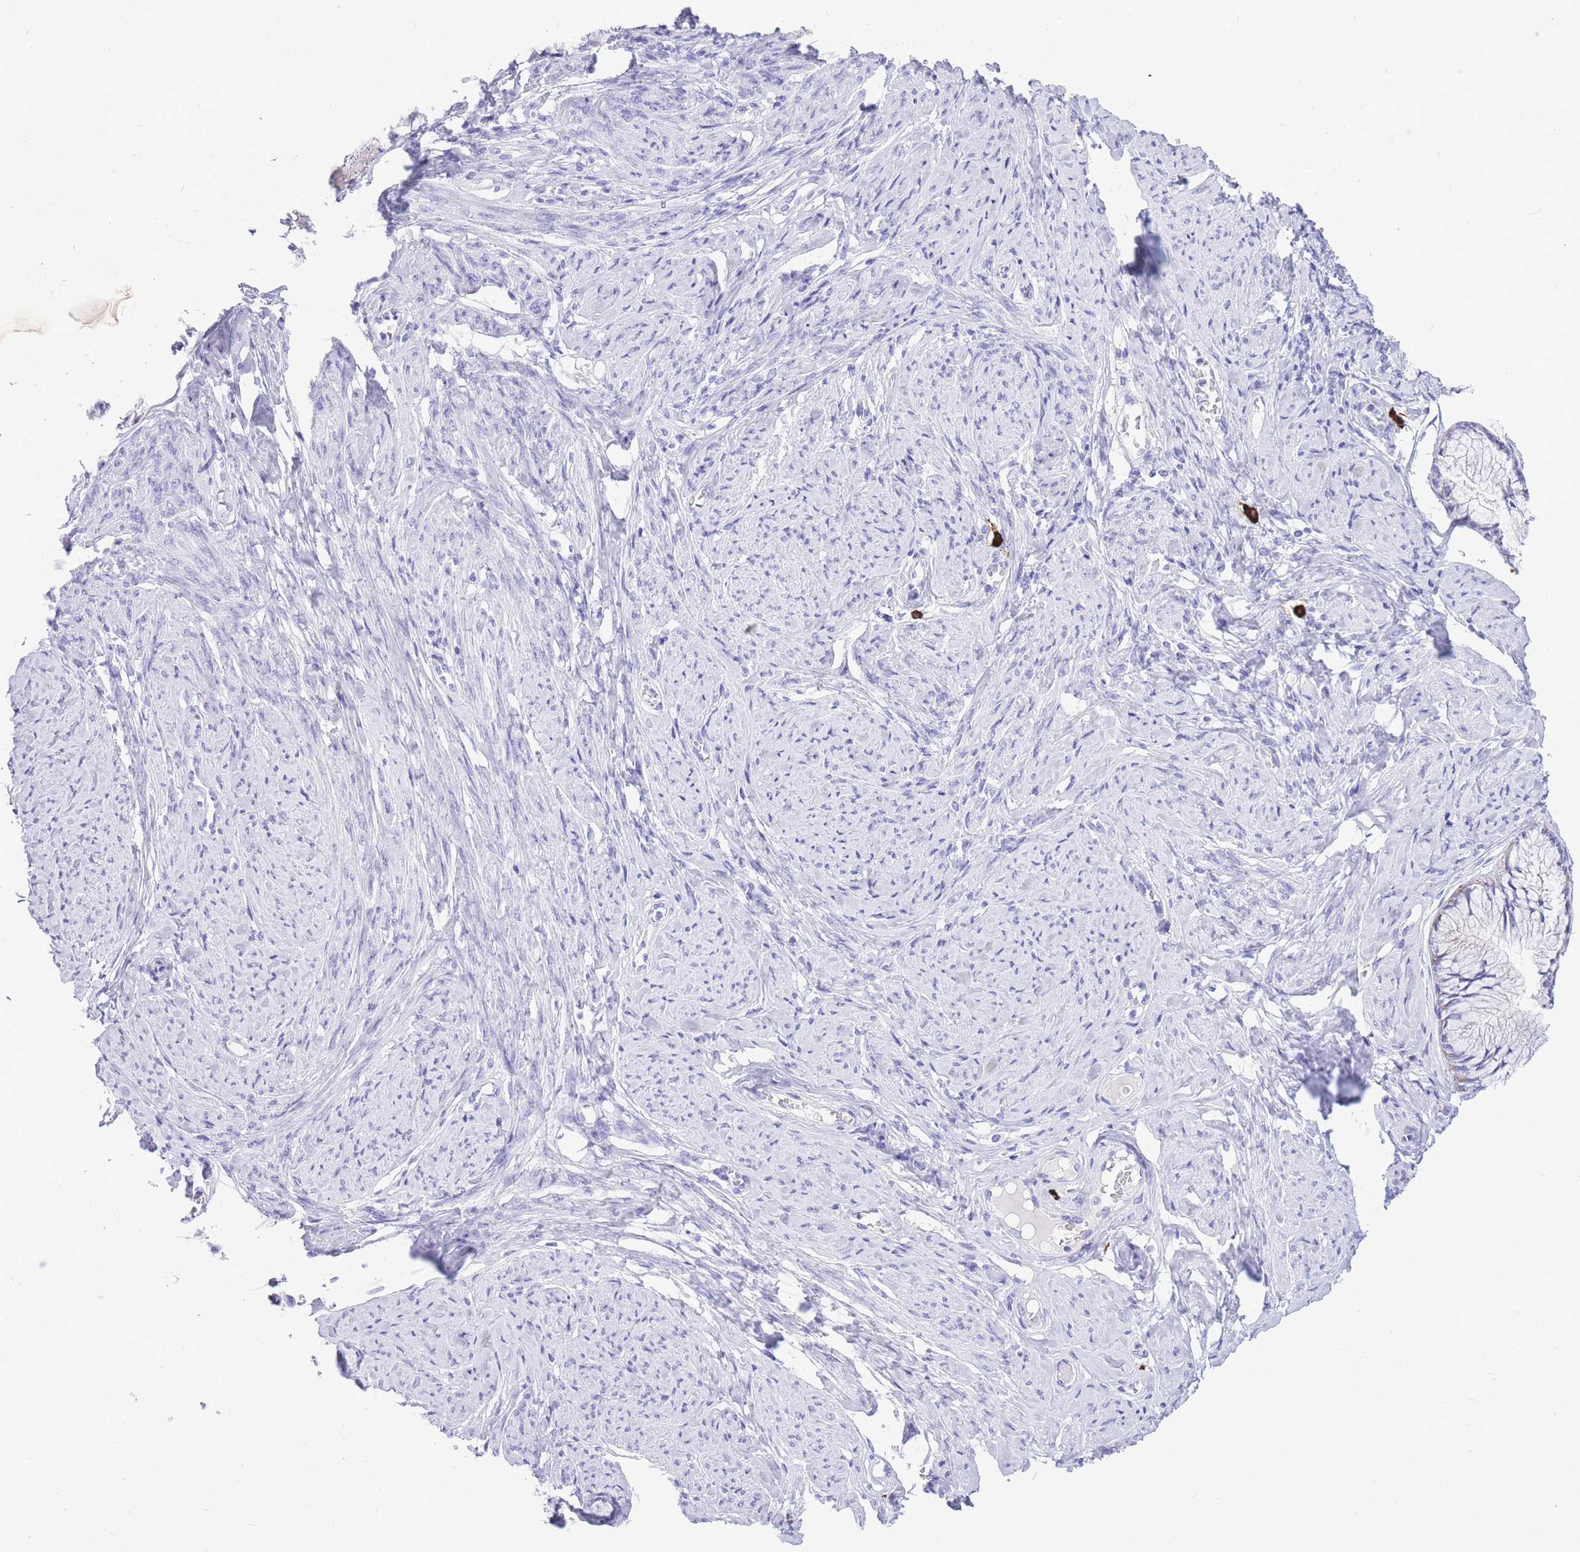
{"staining": {"intensity": "negative", "quantity": "none", "location": "none"}, "tissue": "cervix", "cell_type": "Glandular cells", "image_type": "normal", "snomed": [{"axis": "morphology", "description": "Normal tissue, NOS"}, {"axis": "topography", "description": "Cervix"}], "caption": "IHC image of benign cervix: human cervix stained with DAB displays no significant protein staining in glandular cells.", "gene": "ZFP62", "patient": {"sex": "female", "age": 42}}